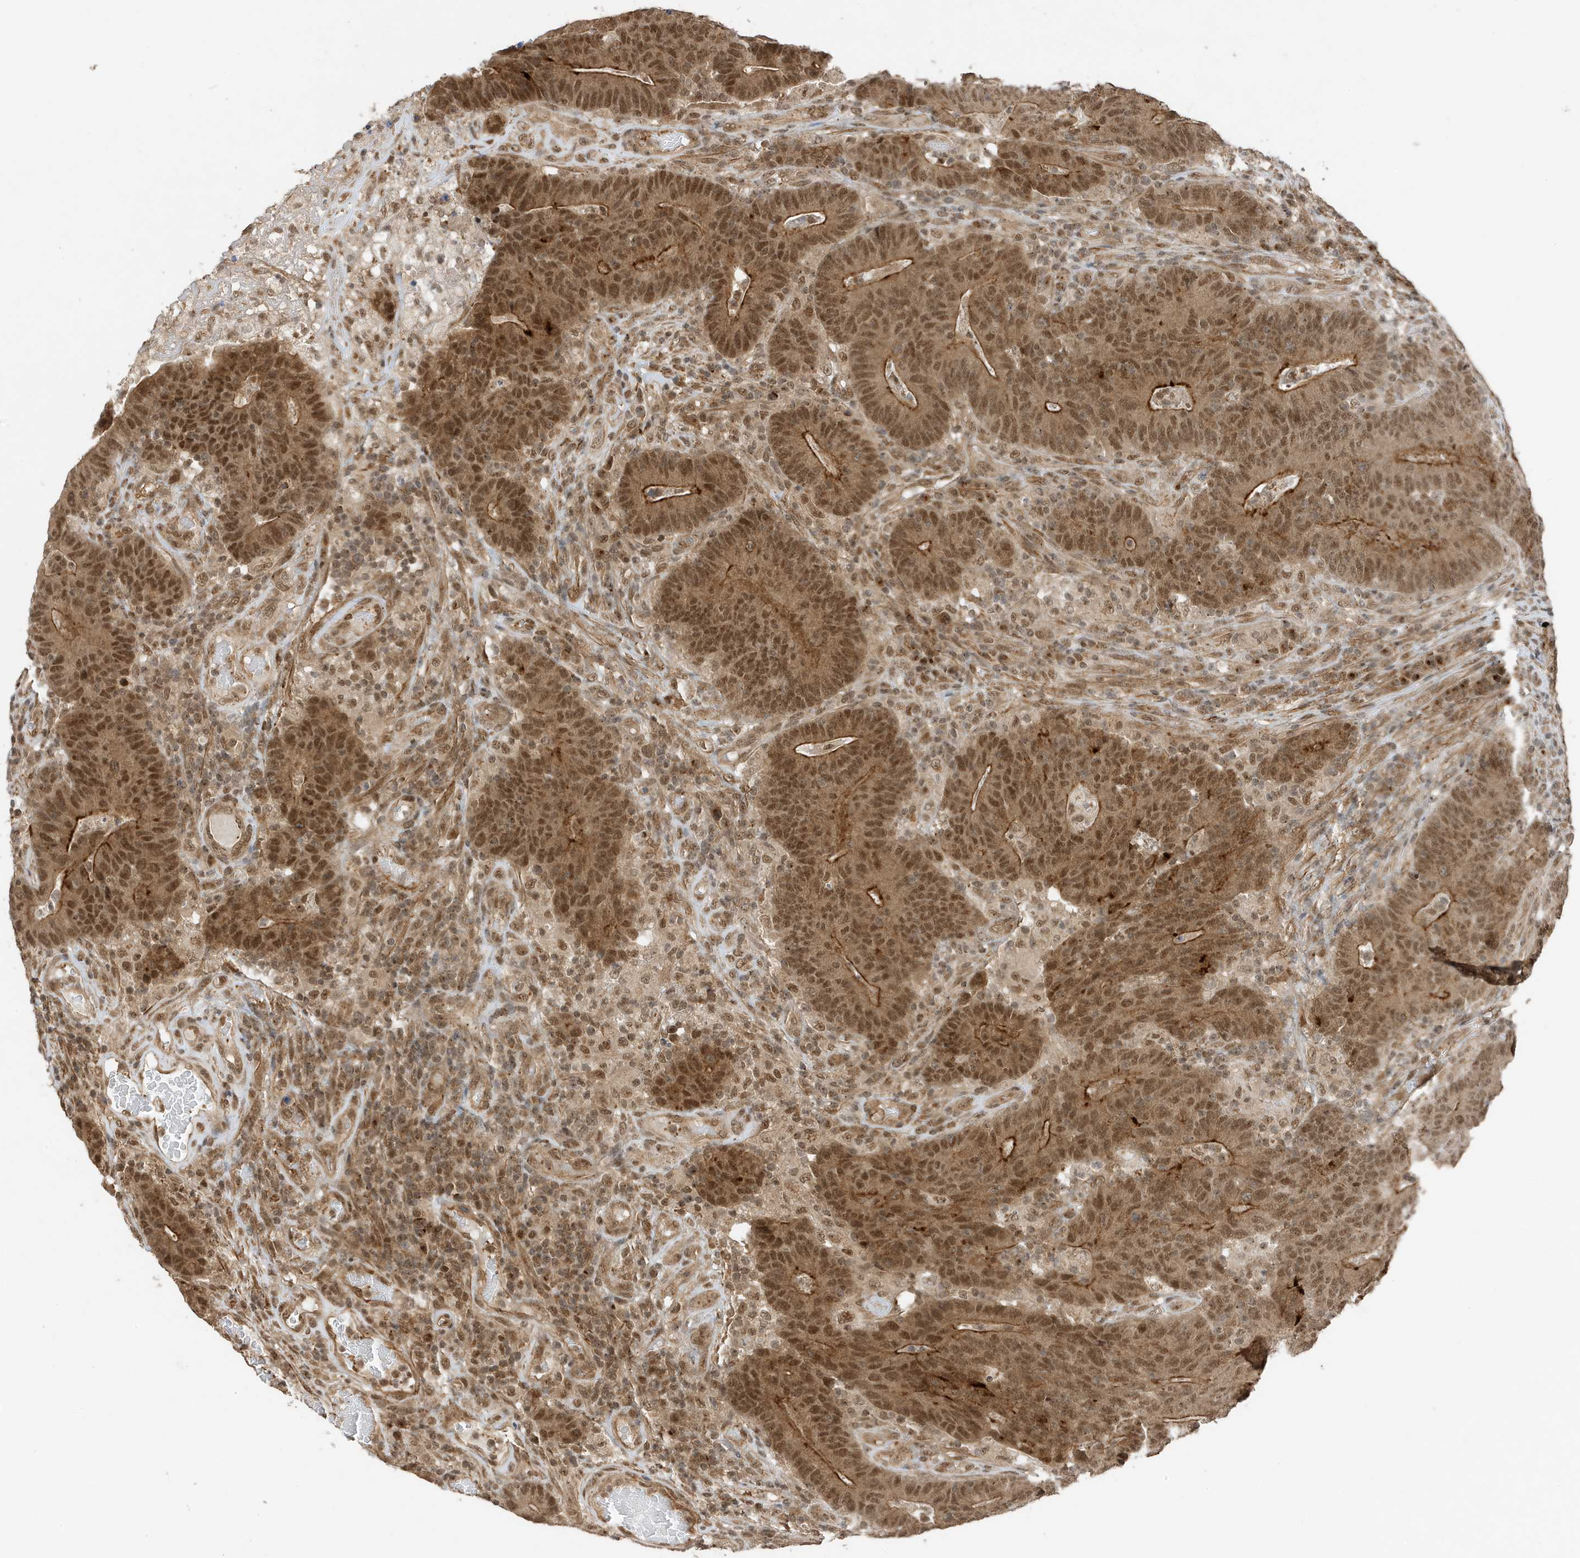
{"staining": {"intensity": "moderate", "quantity": ">75%", "location": "cytoplasmic/membranous,nuclear"}, "tissue": "colorectal cancer", "cell_type": "Tumor cells", "image_type": "cancer", "snomed": [{"axis": "morphology", "description": "Normal tissue, NOS"}, {"axis": "morphology", "description": "Adenocarcinoma, NOS"}, {"axis": "topography", "description": "Colon"}], "caption": "Protein positivity by IHC reveals moderate cytoplasmic/membranous and nuclear expression in about >75% of tumor cells in colorectal cancer. The protein is shown in brown color, while the nuclei are stained blue.", "gene": "MAST3", "patient": {"sex": "female", "age": 75}}